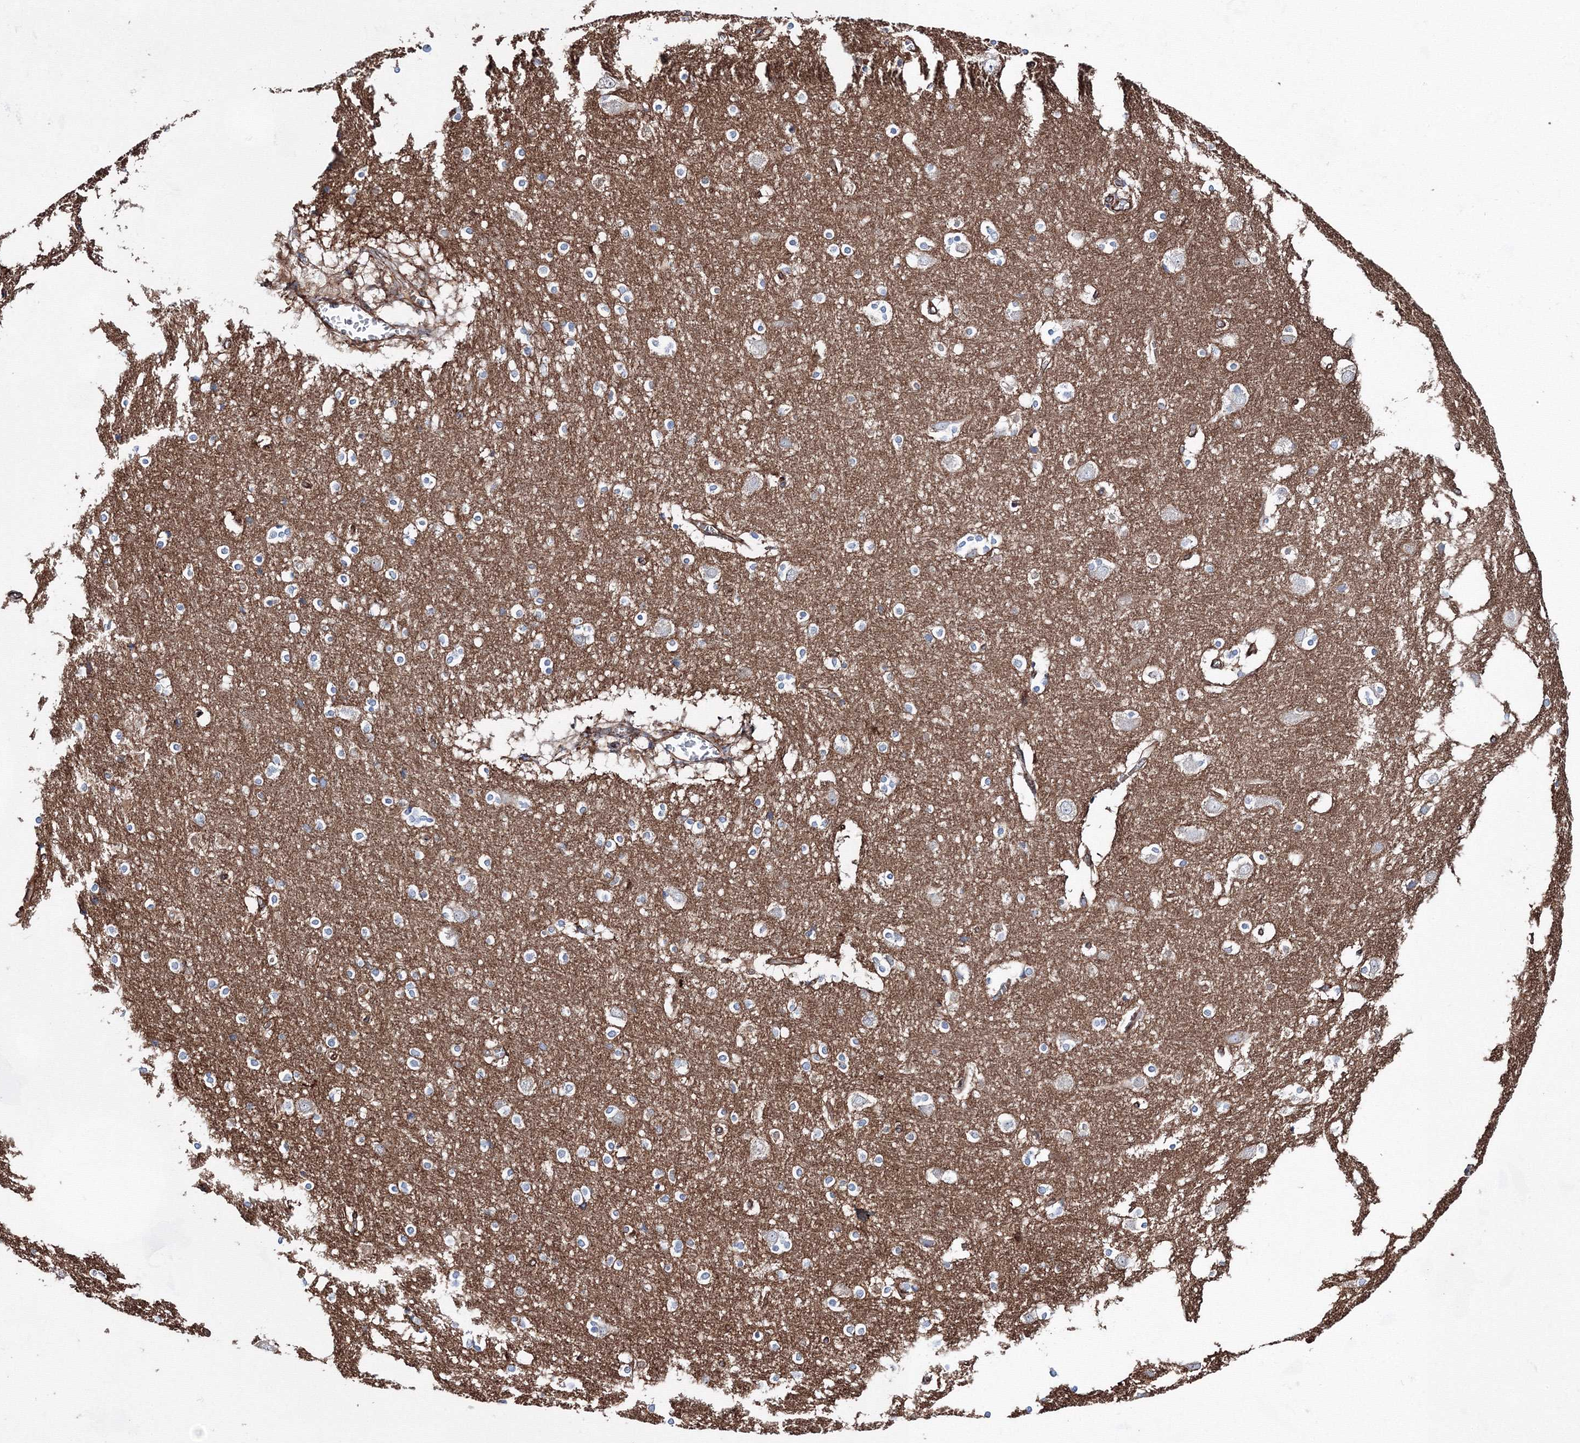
{"staining": {"intensity": "moderate", "quantity": ">75%", "location": "cytoplasmic/membranous"}, "tissue": "cerebral cortex", "cell_type": "Endothelial cells", "image_type": "normal", "snomed": [{"axis": "morphology", "description": "Normal tissue, NOS"}, {"axis": "topography", "description": "Cerebral cortex"}], "caption": "High-magnification brightfield microscopy of unremarkable cerebral cortex stained with DAB (brown) and counterstained with hematoxylin (blue). endothelial cells exhibit moderate cytoplasmic/membranous staining is present in approximately>75% of cells.", "gene": "ANKRD37", "patient": {"sex": "male", "age": 54}}